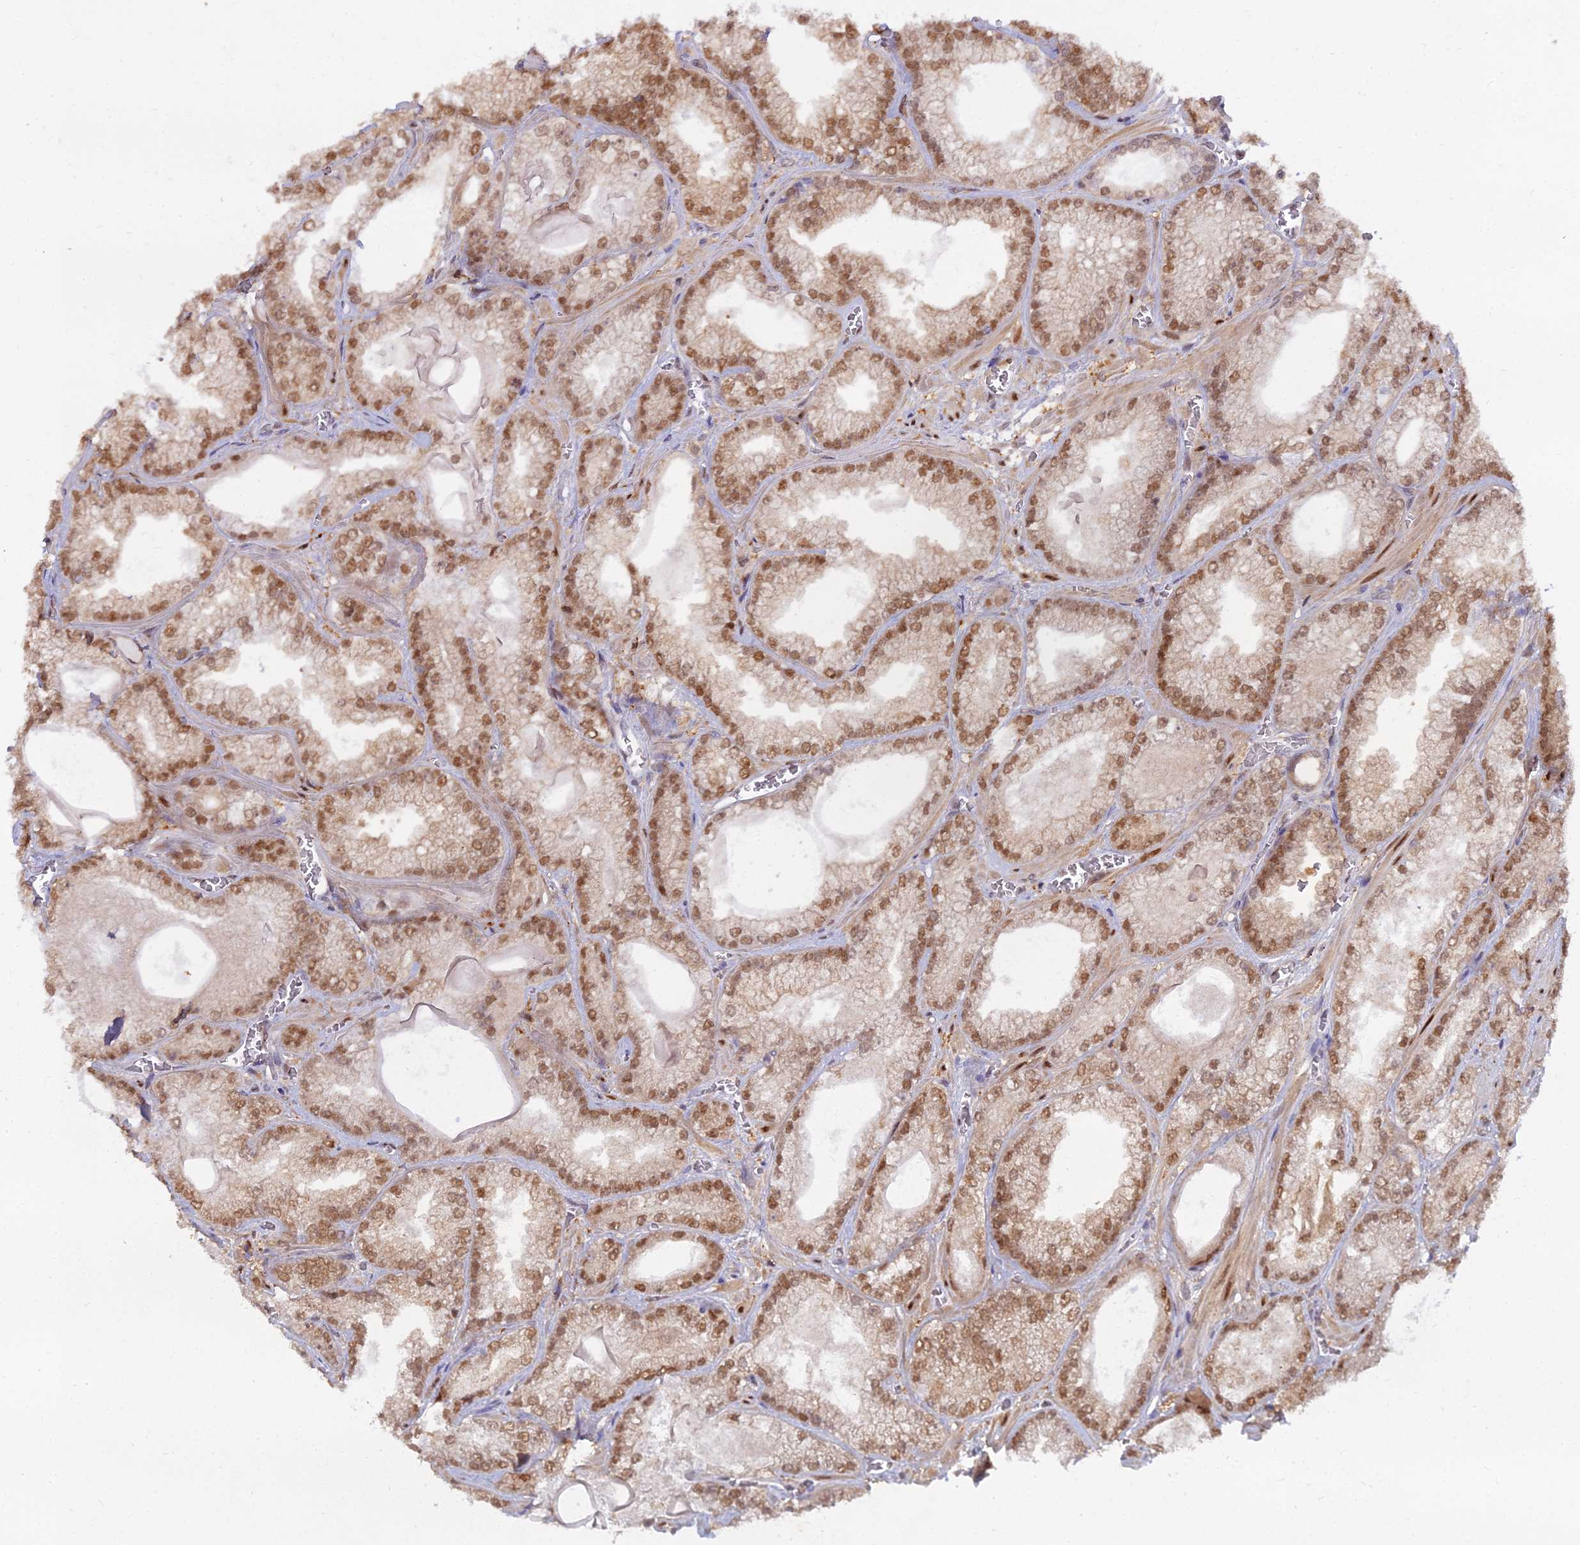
{"staining": {"intensity": "moderate", "quantity": ">75%", "location": "nuclear"}, "tissue": "prostate cancer", "cell_type": "Tumor cells", "image_type": "cancer", "snomed": [{"axis": "morphology", "description": "Adenocarcinoma, Low grade"}, {"axis": "topography", "description": "Prostate"}], "caption": "The histopathology image shows immunohistochemical staining of prostate adenocarcinoma (low-grade). There is moderate nuclear positivity is identified in approximately >75% of tumor cells.", "gene": "NPEPL1", "patient": {"sex": "male", "age": 57}}